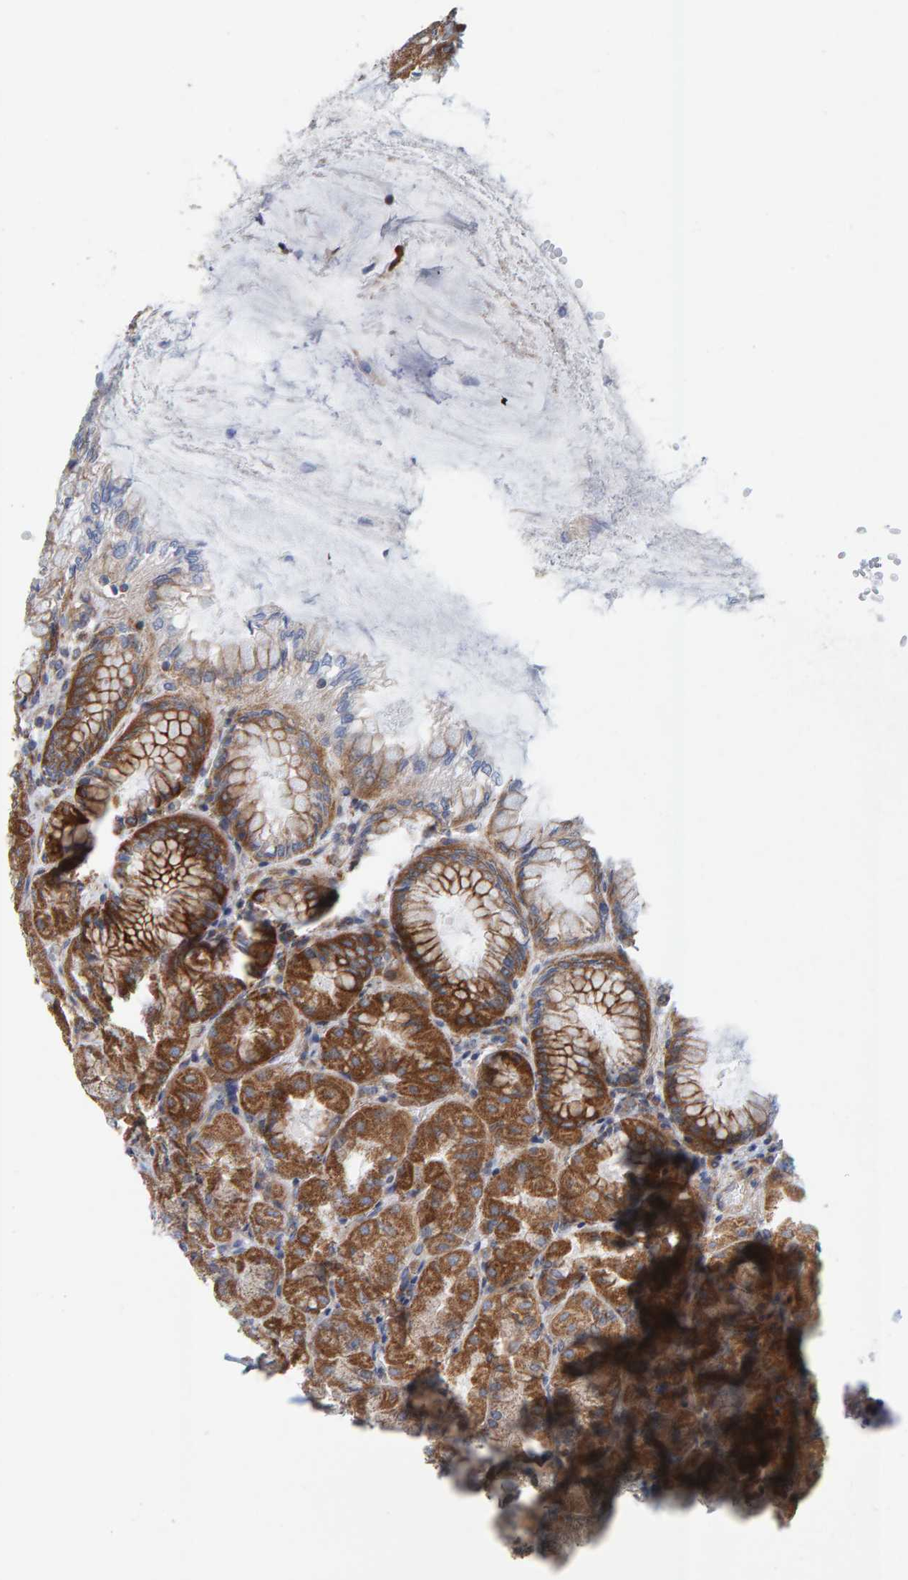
{"staining": {"intensity": "strong", "quantity": ">75%", "location": "cytoplasmic/membranous"}, "tissue": "stomach", "cell_type": "Glandular cells", "image_type": "normal", "snomed": [{"axis": "morphology", "description": "Normal tissue, NOS"}, {"axis": "topography", "description": "Stomach, upper"}], "caption": "Immunohistochemical staining of normal stomach displays high levels of strong cytoplasmic/membranous positivity in approximately >75% of glandular cells.", "gene": "RGP1", "patient": {"sex": "female", "age": 56}}